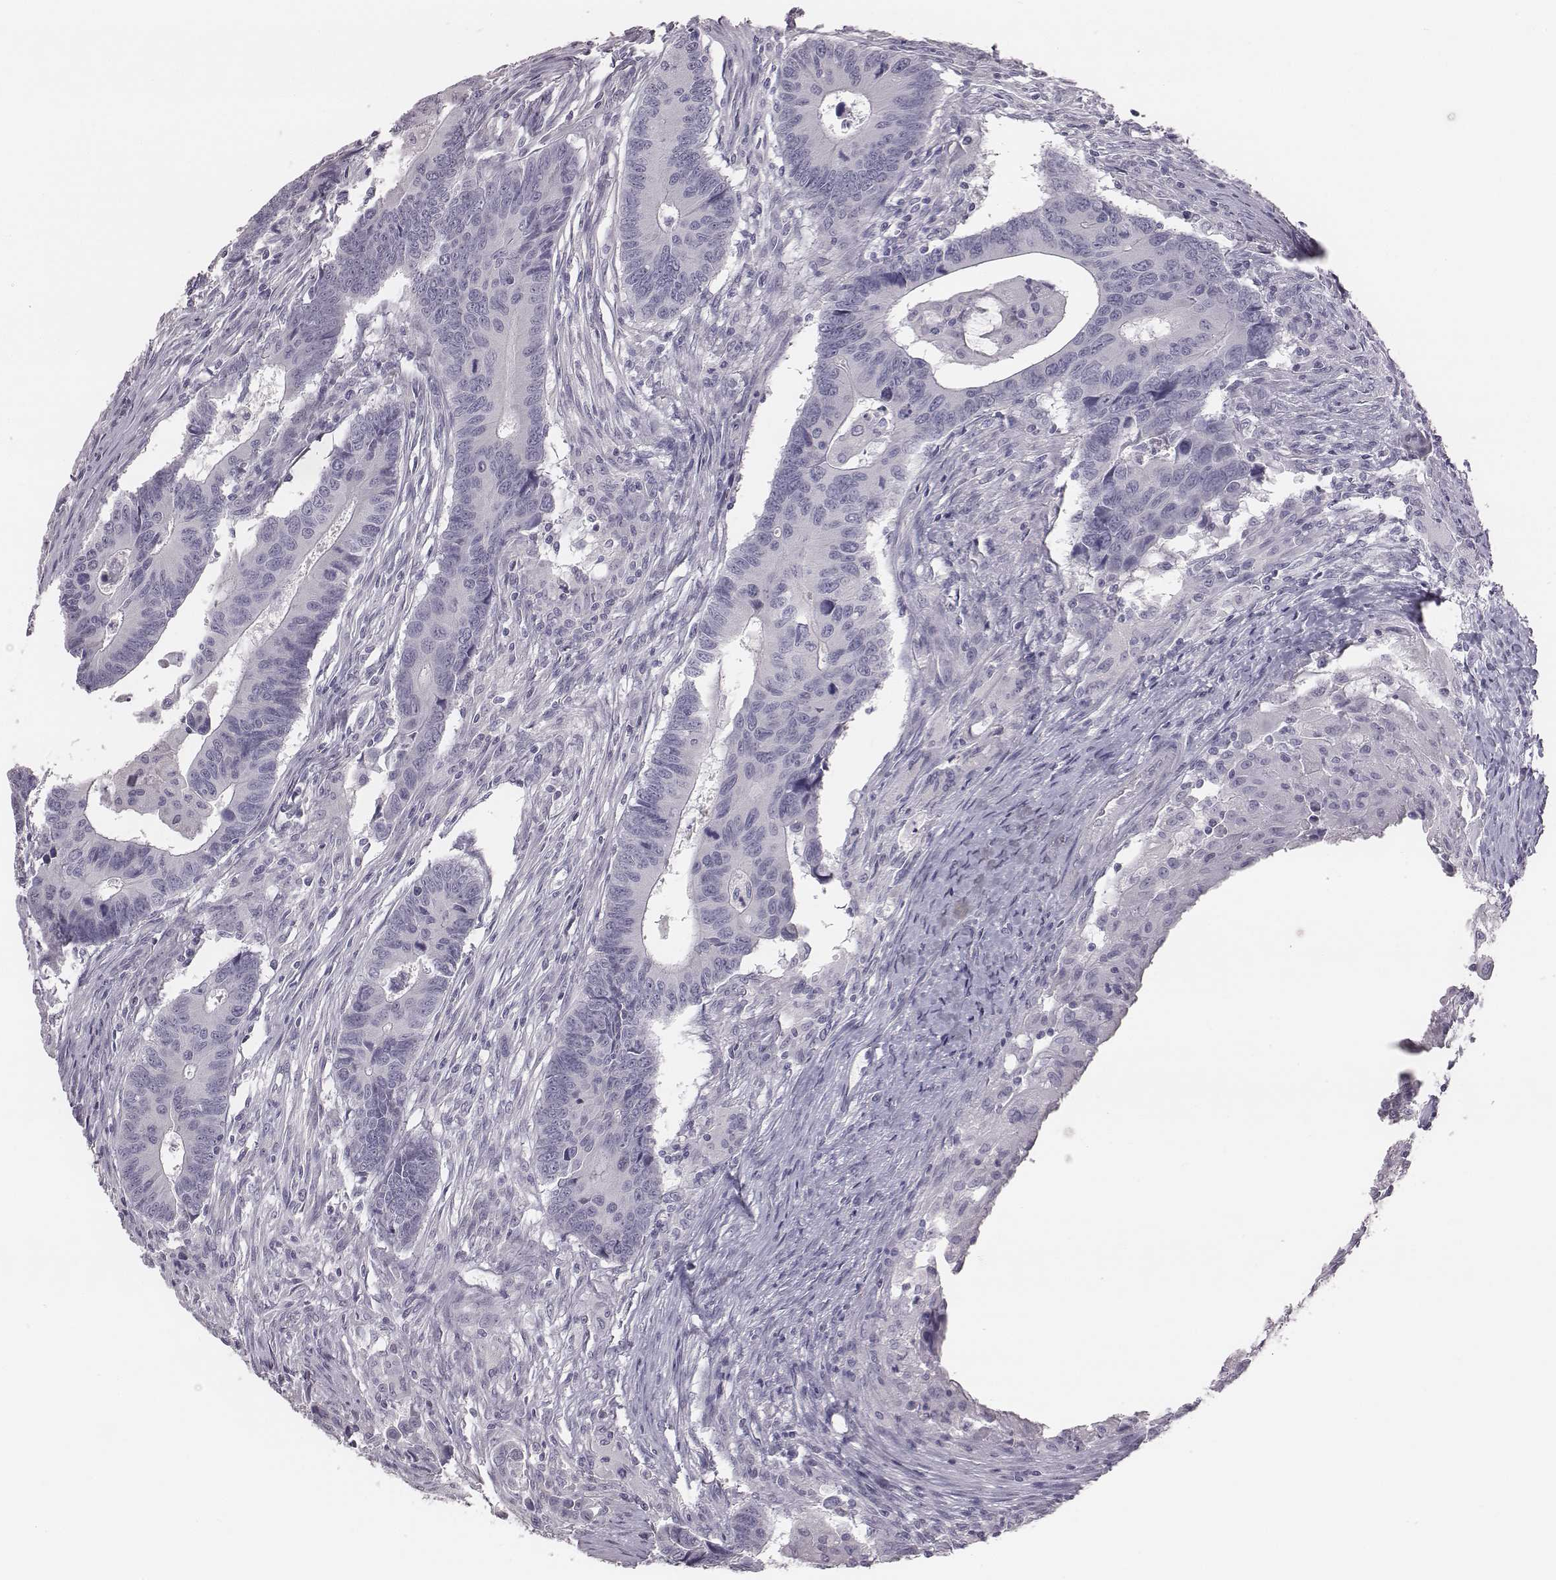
{"staining": {"intensity": "negative", "quantity": "none", "location": "none"}, "tissue": "colorectal cancer", "cell_type": "Tumor cells", "image_type": "cancer", "snomed": [{"axis": "morphology", "description": "Adenocarcinoma, NOS"}, {"axis": "topography", "description": "Rectum"}], "caption": "Tumor cells show no significant staining in colorectal cancer (adenocarcinoma). (DAB immunohistochemistry visualized using brightfield microscopy, high magnification).", "gene": "C6orf58", "patient": {"sex": "male", "age": 67}}